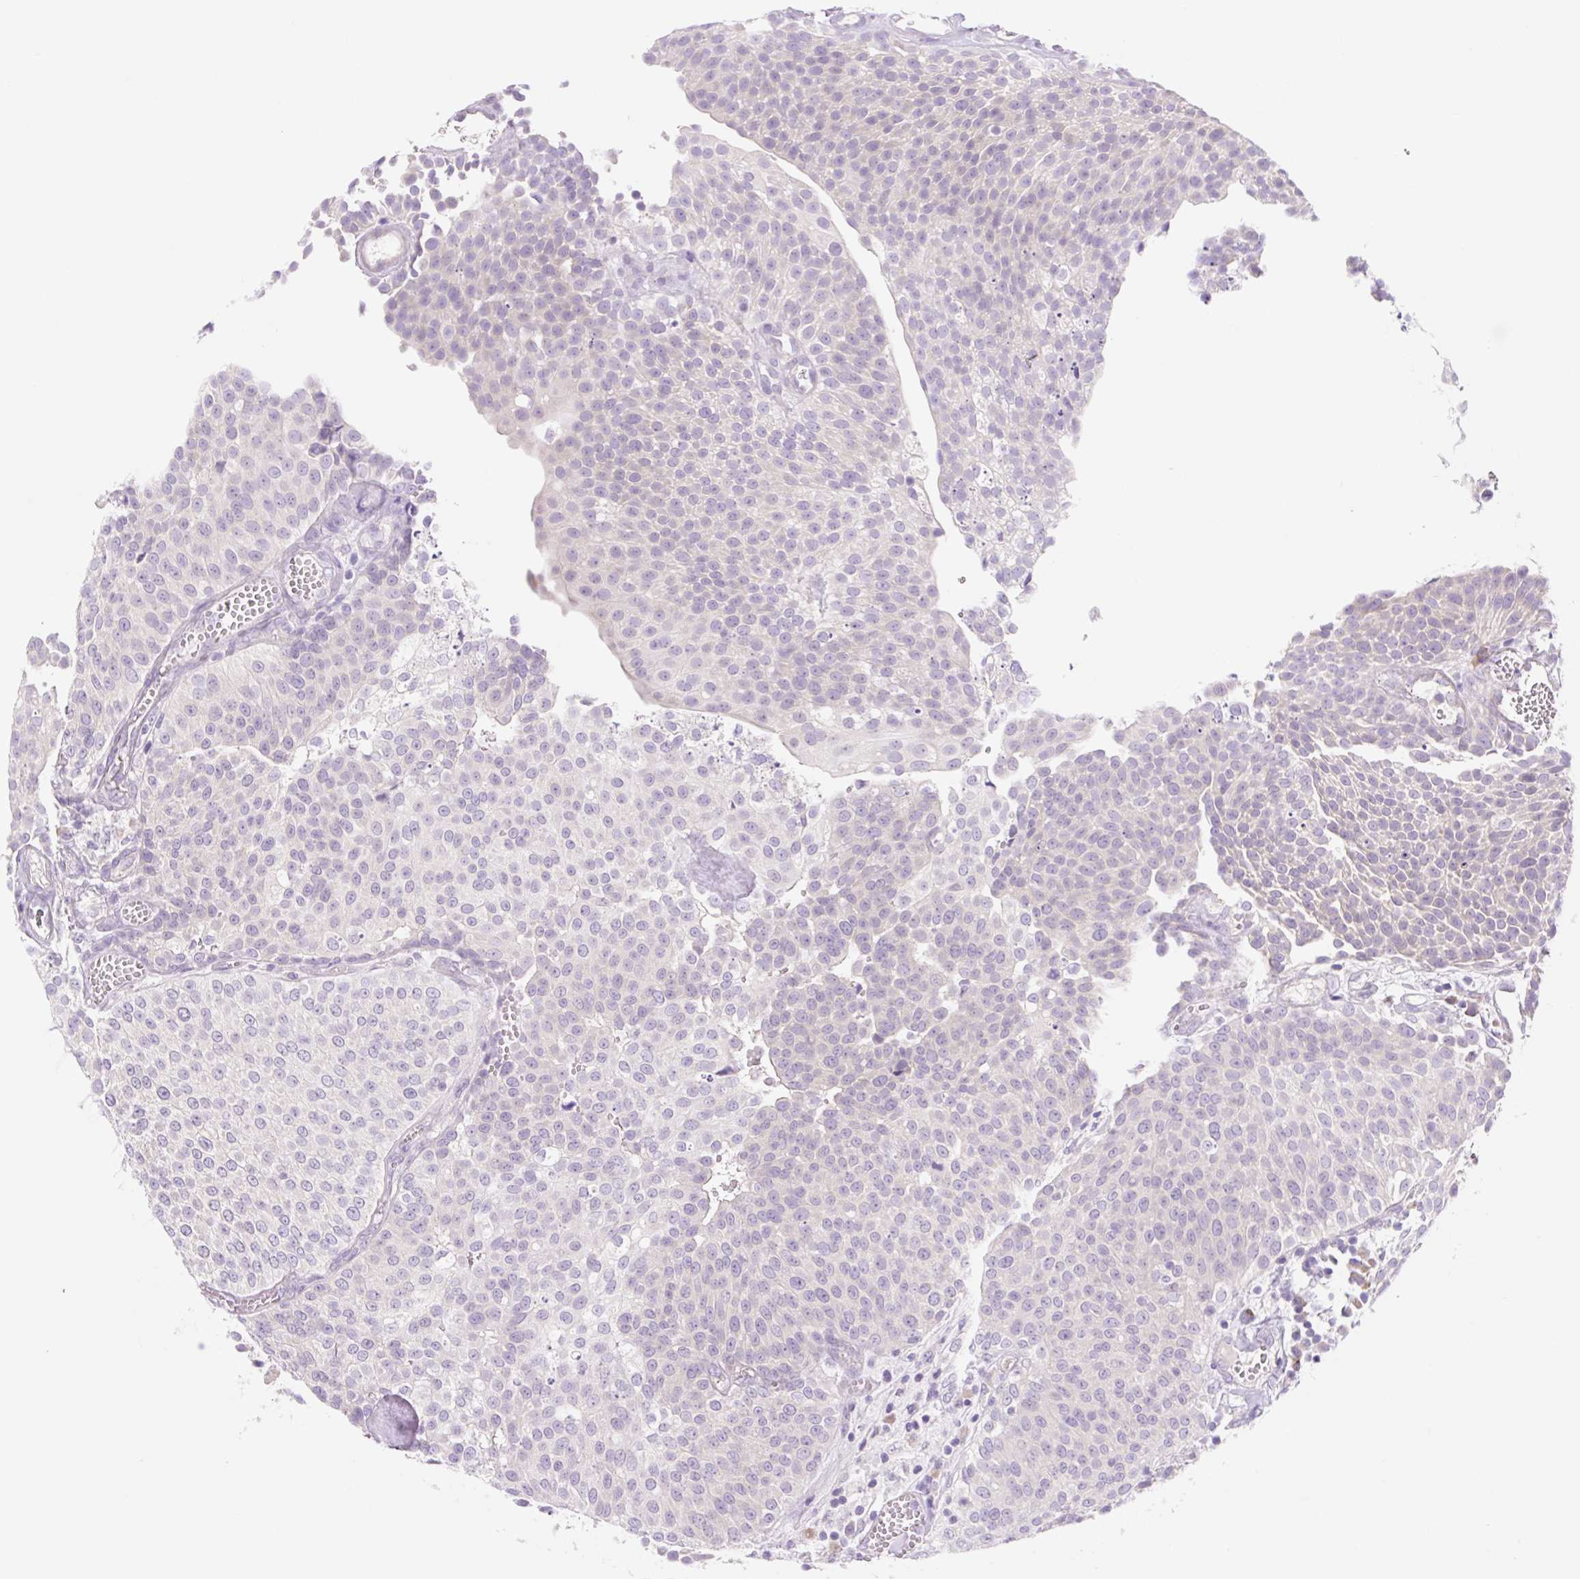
{"staining": {"intensity": "negative", "quantity": "none", "location": "none"}, "tissue": "urothelial cancer", "cell_type": "Tumor cells", "image_type": "cancer", "snomed": [{"axis": "morphology", "description": "Urothelial carcinoma, Low grade"}, {"axis": "topography", "description": "Urinary bladder"}], "caption": "Immunohistochemistry (IHC) histopathology image of neoplastic tissue: low-grade urothelial carcinoma stained with DAB (3,3'-diaminobenzidine) shows no significant protein positivity in tumor cells. (IHC, brightfield microscopy, high magnification).", "gene": "CELF6", "patient": {"sex": "female", "age": 79}}